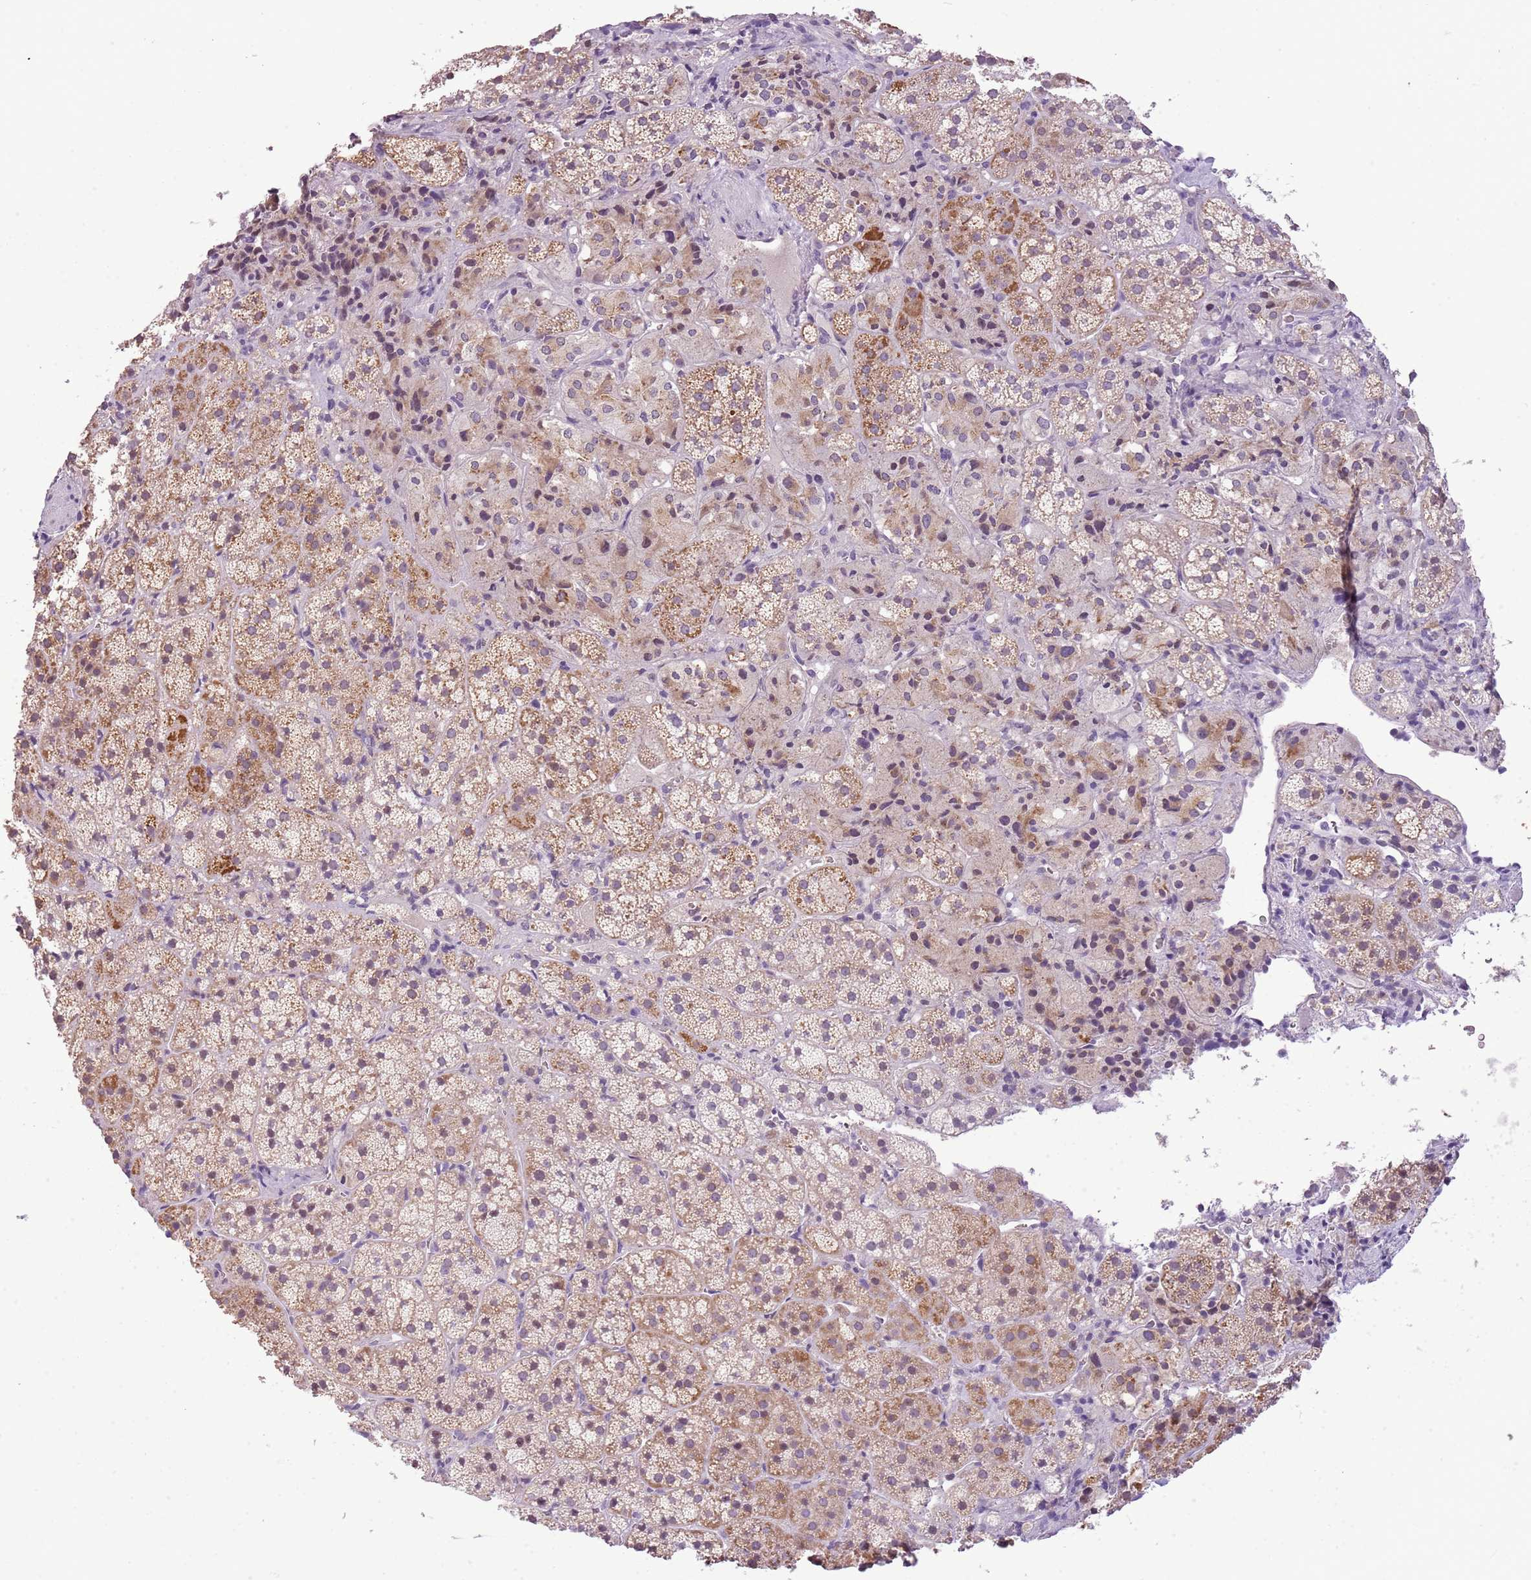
{"staining": {"intensity": "moderate", "quantity": "25%-75%", "location": "cytoplasmic/membranous,nuclear"}, "tissue": "adrenal gland", "cell_type": "Glandular cells", "image_type": "normal", "snomed": [{"axis": "morphology", "description": "Normal tissue, NOS"}, {"axis": "topography", "description": "Adrenal gland"}], "caption": "Adrenal gland stained with DAB IHC exhibits medium levels of moderate cytoplasmic/membranous,nuclear positivity in about 25%-75% of glandular cells. The staining is performed using DAB brown chromogen to label protein expression. The nuclei are counter-stained blue using hematoxylin.", "gene": "FAM120C", "patient": {"sex": "female", "age": 44}}